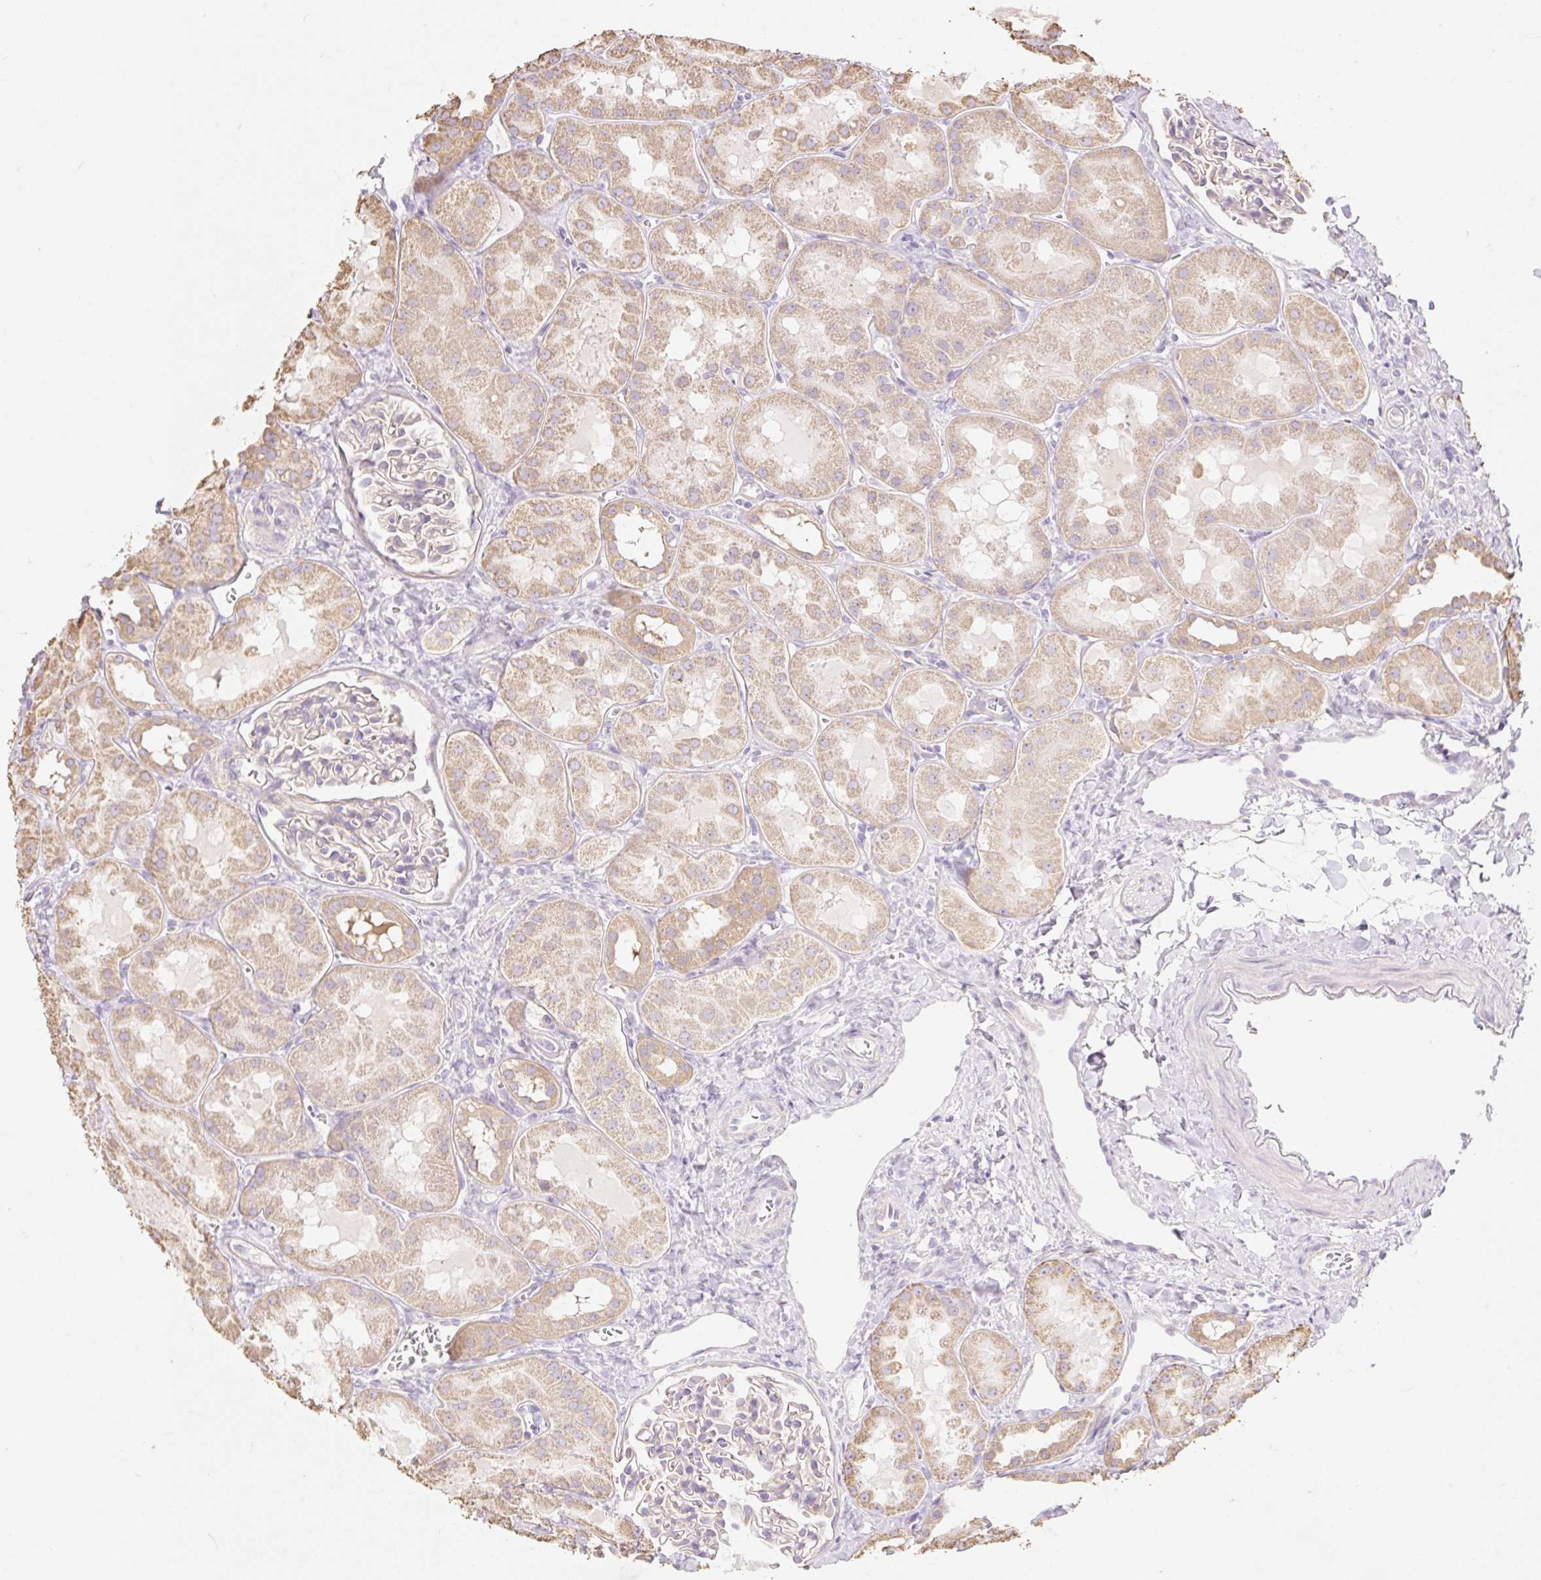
{"staining": {"intensity": "negative", "quantity": "none", "location": "none"}, "tissue": "kidney", "cell_type": "Cells in glomeruli", "image_type": "normal", "snomed": [{"axis": "morphology", "description": "Normal tissue, NOS"}, {"axis": "topography", "description": "Kidney"}, {"axis": "topography", "description": "Urinary bladder"}], "caption": "This is an immunohistochemistry micrograph of normal kidney. There is no positivity in cells in glomeruli.", "gene": "DHX35", "patient": {"sex": "male", "age": 16}}